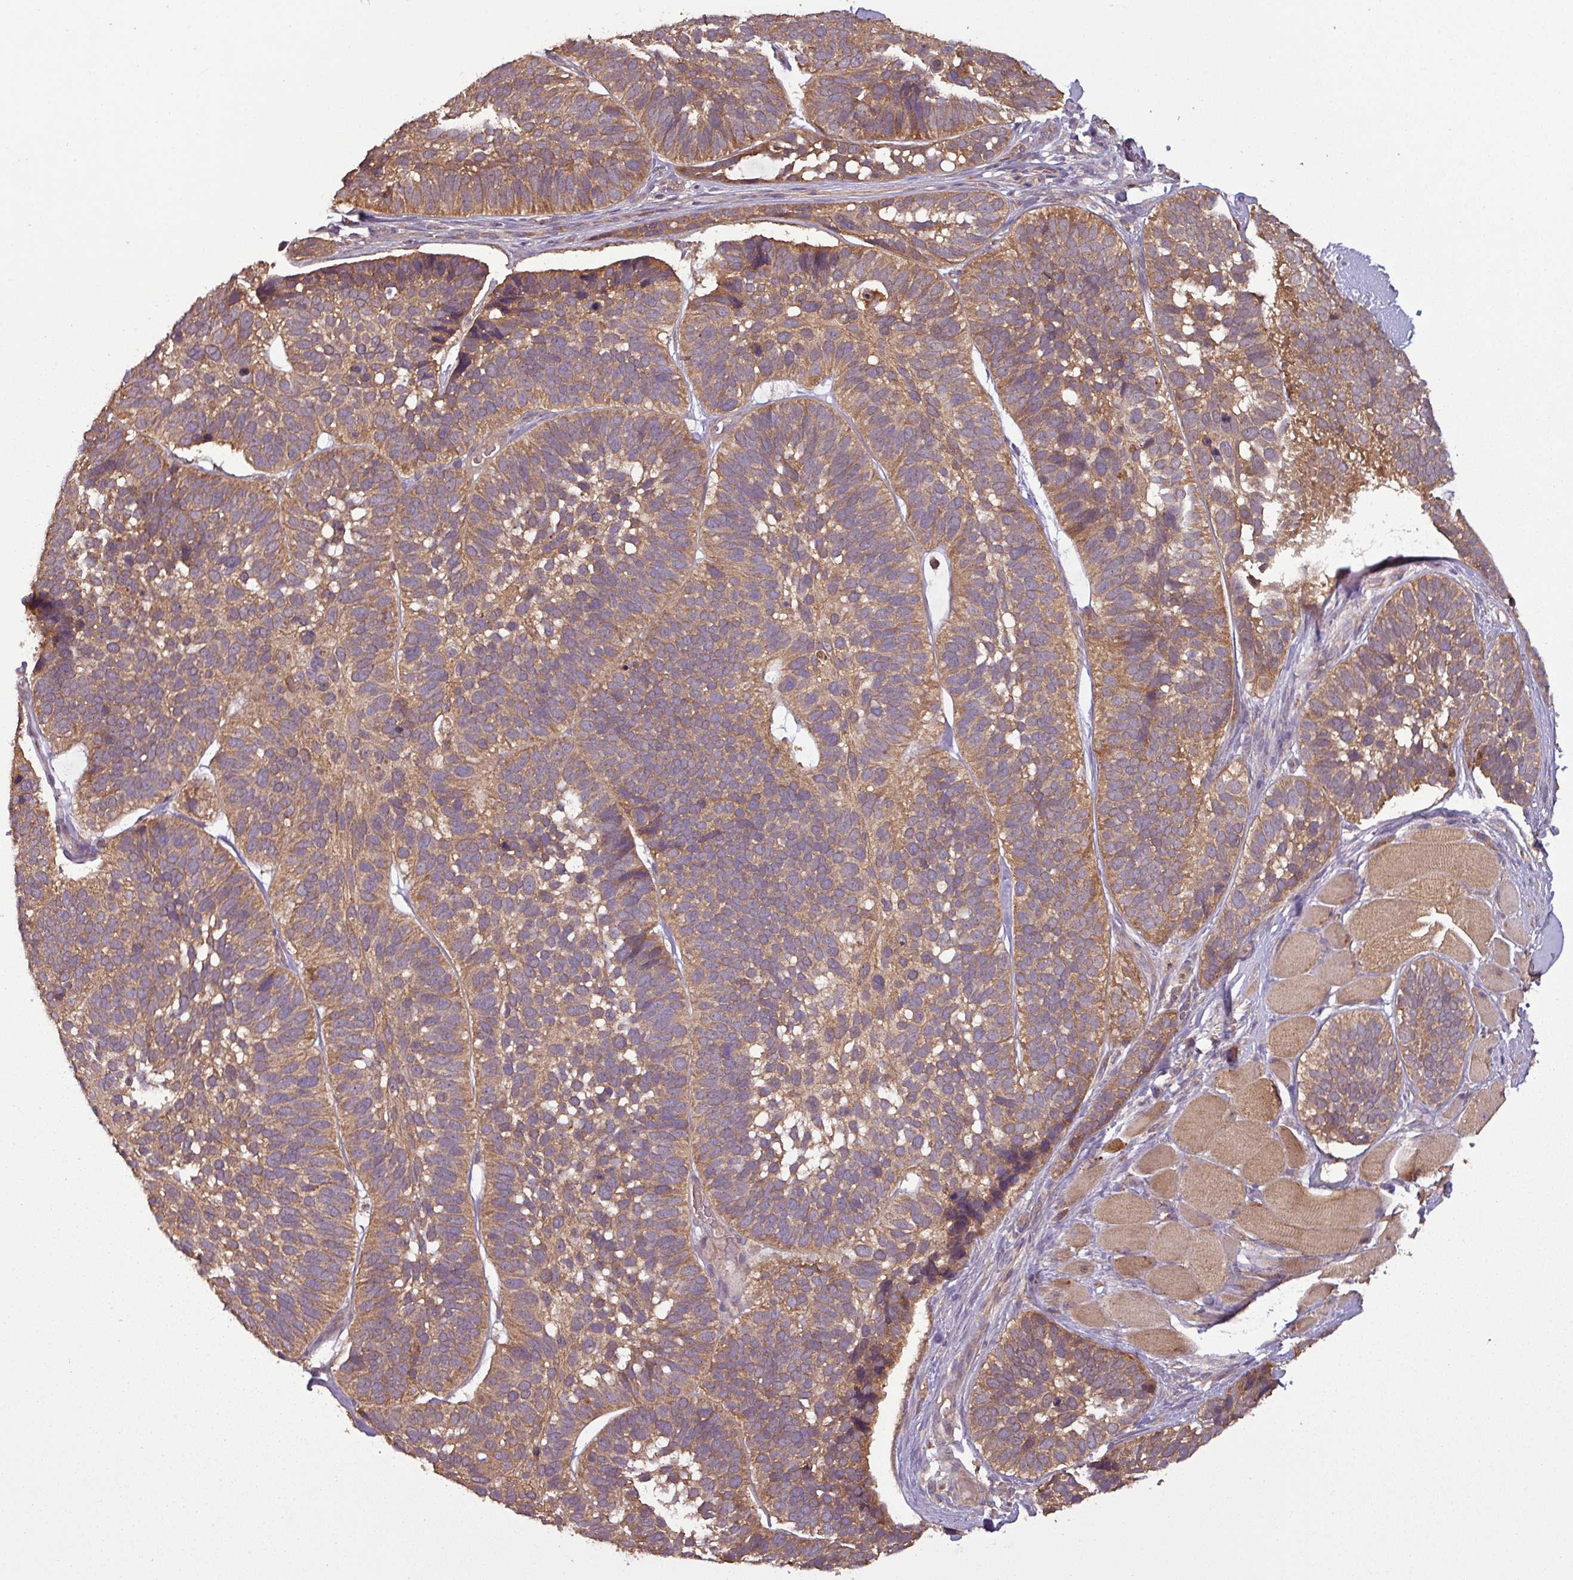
{"staining": {"intensity": "moderate", "quantity": ">75%", "location": "cytoplasmic/membranous"}, "tissue": "skin cancer", "cell_type": "Tumor cells", "image_type": "cancer", "snomed": [{"axis": "morphology", "description": "Basal cell carcinoma"}, {"axis": "topography", "description": "Skin"}], "caption": "Tumor cells exhibit moderate cytoplasmic/membranous expression in approximately >75% of cells in skin cancer (basal cell carcinoma).", "gene": "NT5C3A", "patient": {"sex": "male", "age": 62}}